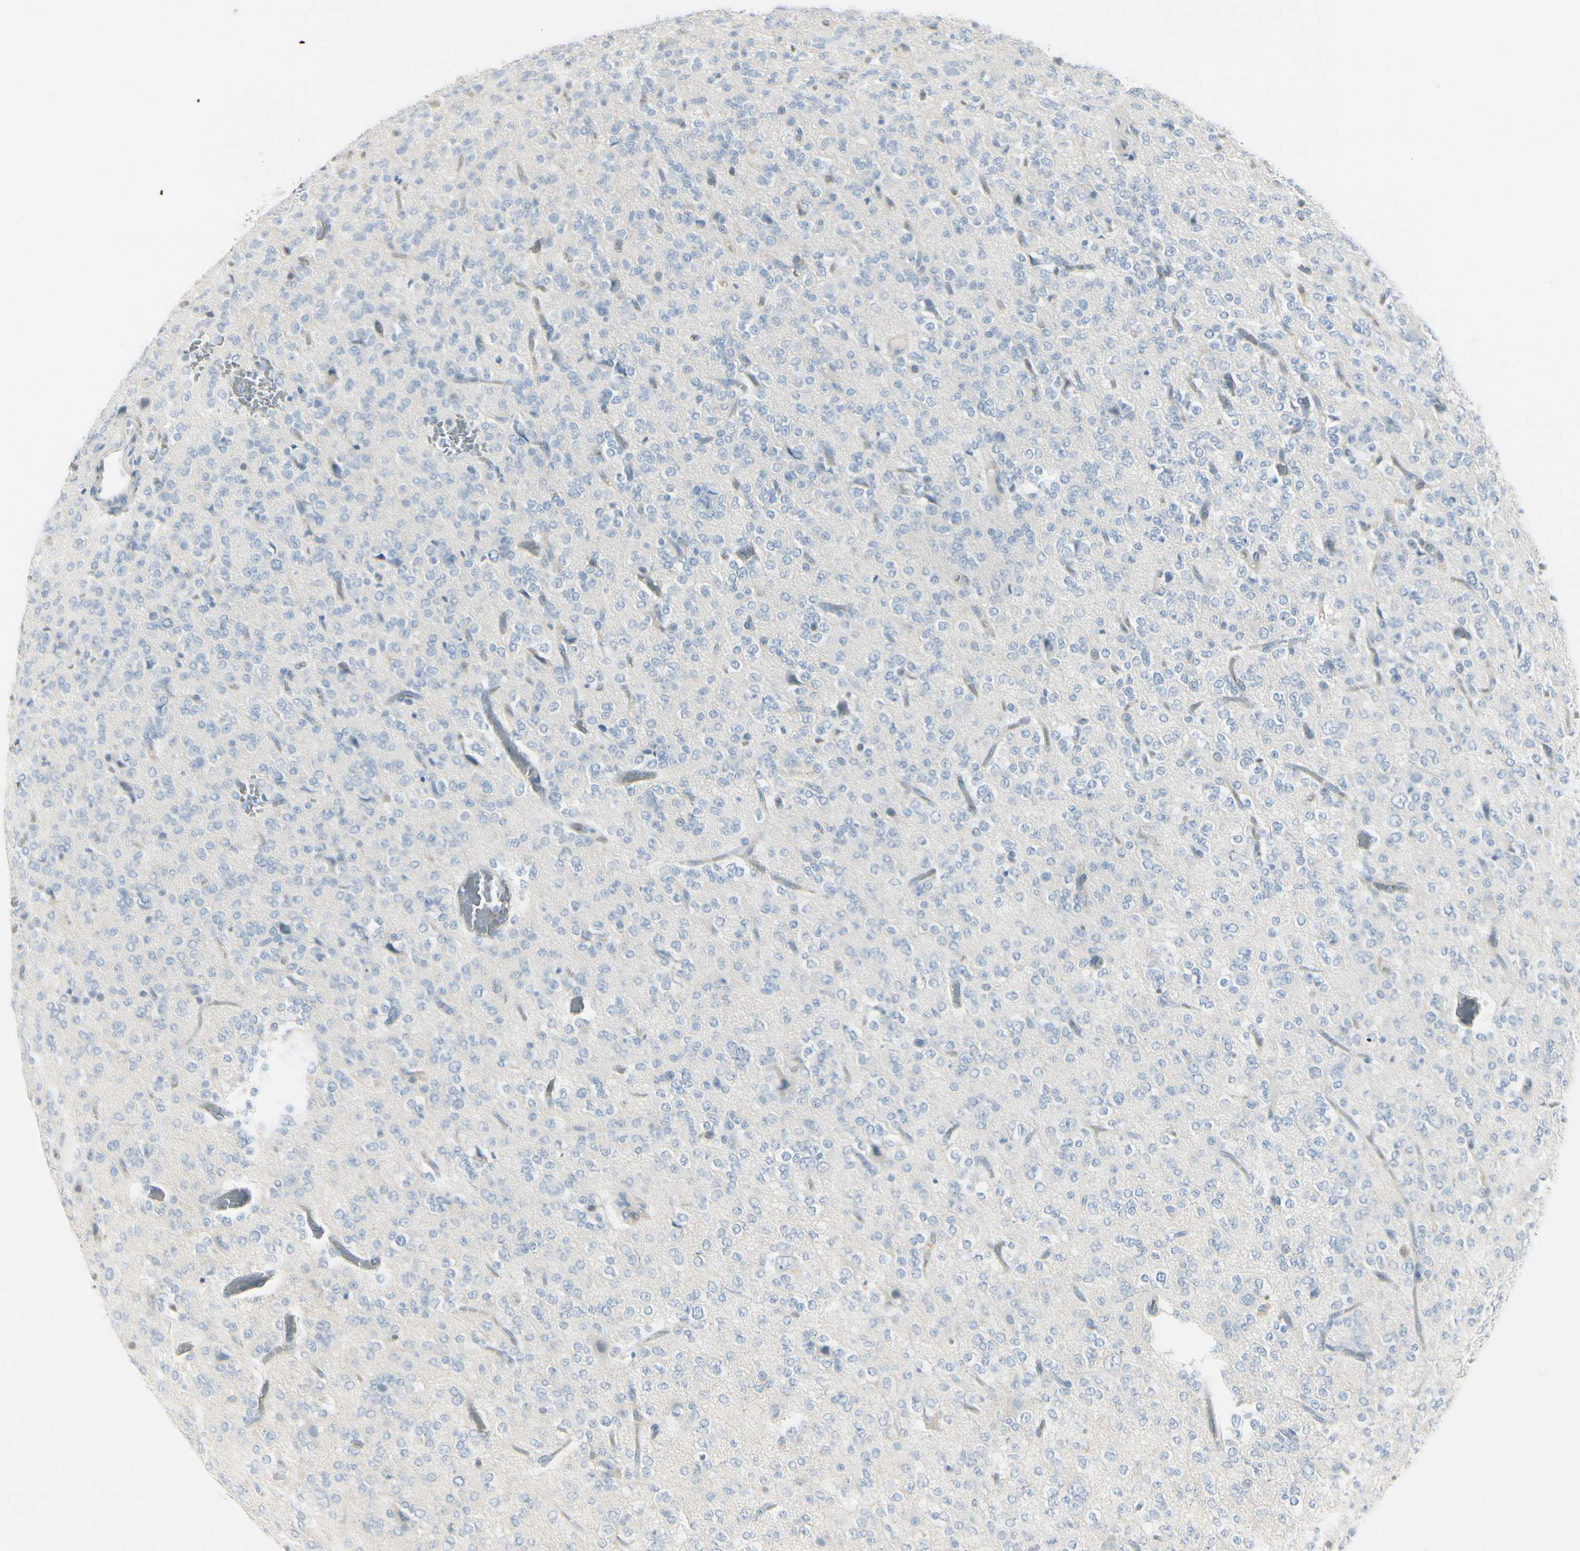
{"staining": {"intensity": "negative", "quantity": "none", "location": "none"}, "tissue": "glioma", "cell_type": "Tumor cells", "image_type": "cancer", "snomed": [{"axis": "morphology", "description": "Glioma, malignant, Low grade"}, {"axis": "topography", "description": "Brain"}], "caption": "This is a image of immunohistochemistry (IHC) staining of glioma, which shows no positivity in tumor cells.", "gene": "CDHR5", "patient": {"sex": "male", "age": 38}}